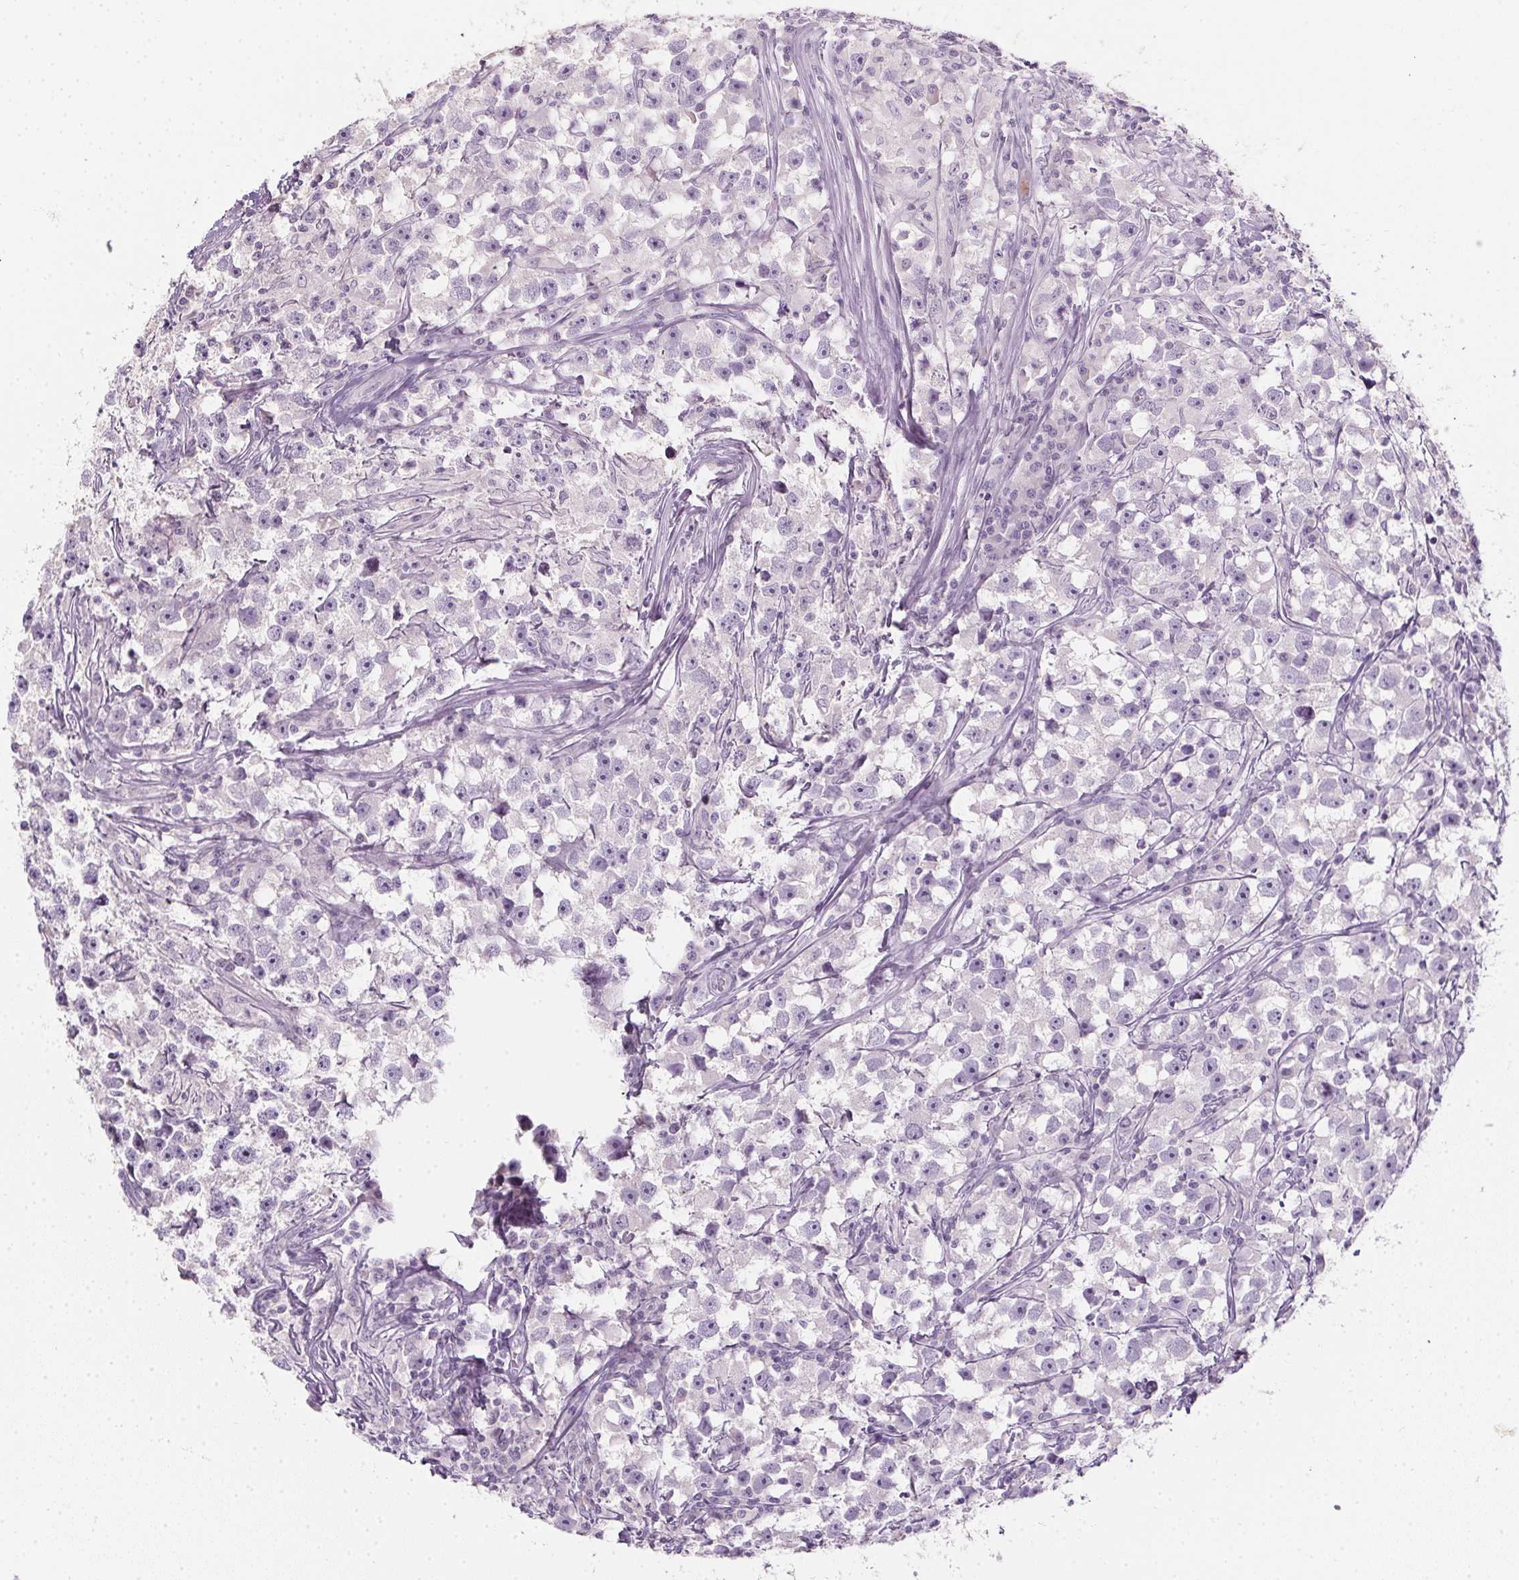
{"staining": {"intensity": "negative", "quantity": "none", "location": "none"}, "tissue": "testis cancer", "cell_type": "Tumor cells", "image_type": "cancer", "snomed": [{"axis": "morphology", "description": "Seminoma, NOS"}, {"axis": "topography", "description": "Testis"}], "caption": "IHC histopathology image of testis cancer stained for a protein (brown), which displays no expression in tumor cells.", "gene": "TMEM72", "patient": {"sex": "male", "age": 33}}